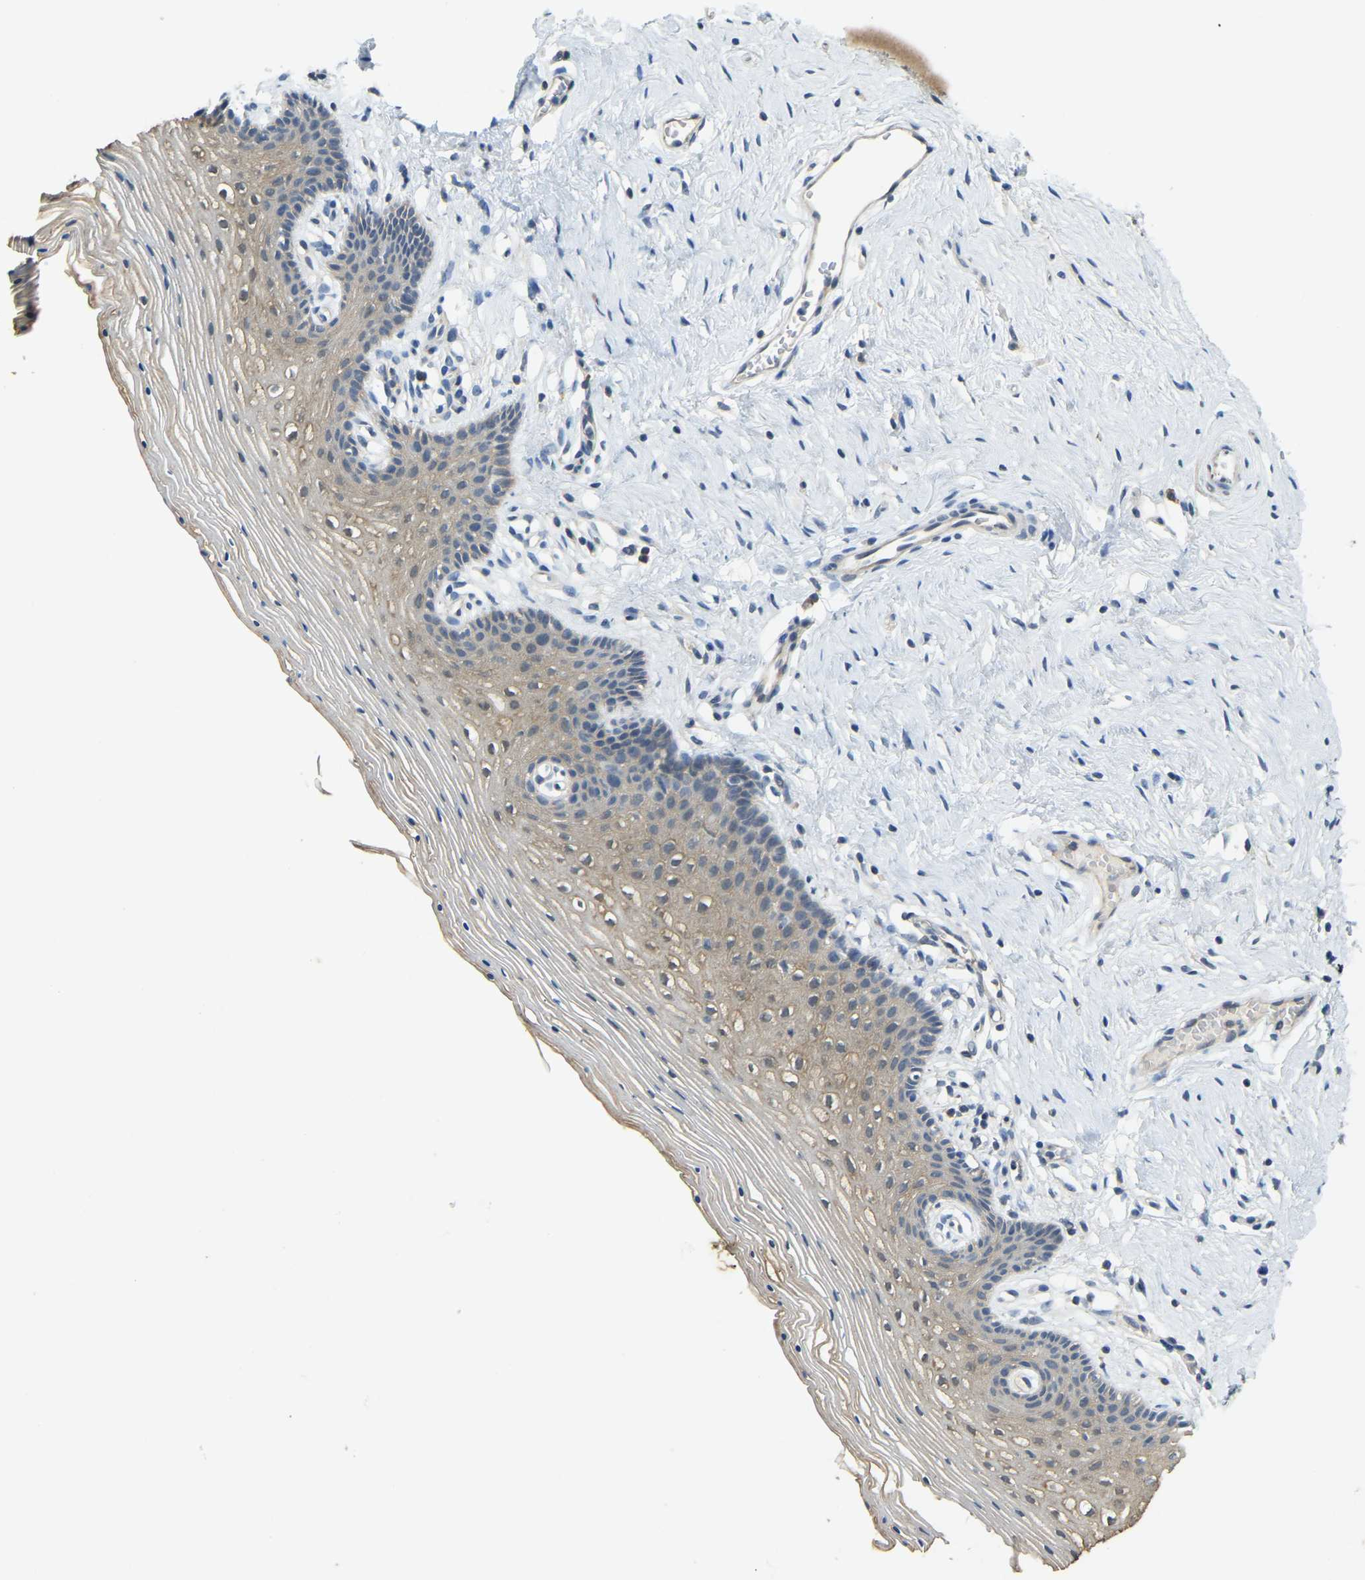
{"staining": {"intensity": "weak", "quantity": "25%-75%", "location": "cytoplasmic/membranous"}, "tissue": "vagina", "cell_type": "Squamous epithelial cells", "image_type": "normal", "snomed": [{"axis": "morphology", "description": "Normal tissue, NOS"}, {"axis": "topography", "description": "Vagina"}], "caption": "Squamous epithelial cells reveal weak cytoplasmic/membranous positivity in about 25%-75% of cells in benign vagina.", "gene": "AHNAK", "patient": {"sex": "female", "age": 32}}